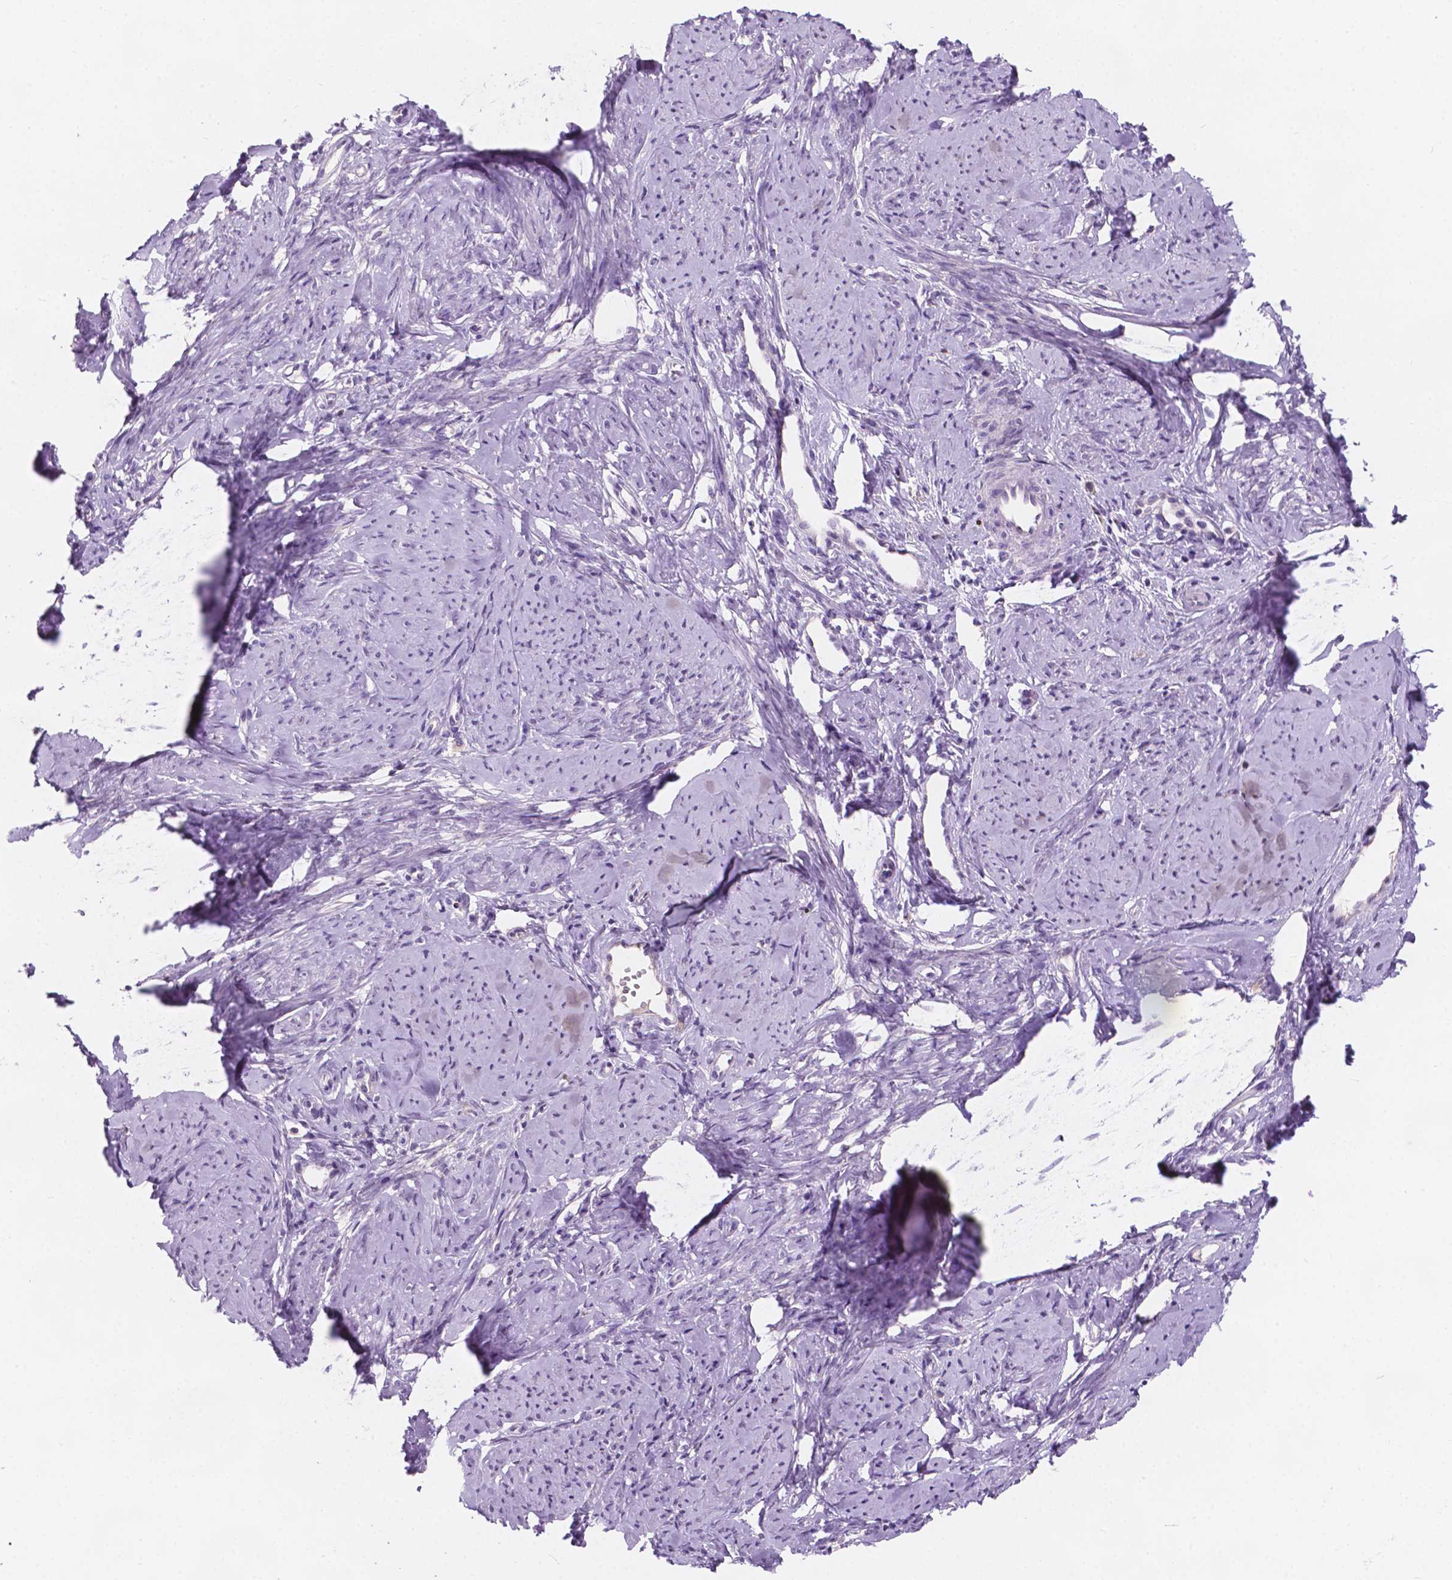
{"staining": {"intensity": "negative", "quantity": "none", "location": "none"}, "tissue": "smooth muscle", "cell_type": "Smooth muscle cells", "image_type": "normal", "snomed": [{"axis": "morphology", "description": "Normal tissue, NOS"}, {"axis": "topography", "description": "Smooth muscle"}], "caption": "Smooth muscle cells show no significant protein positivity in benign smooth muscle. (DAB IHC with hematoxylin counter stain).", "gene": "IREB2", "patient": {"sex": "female", "age": 48}}